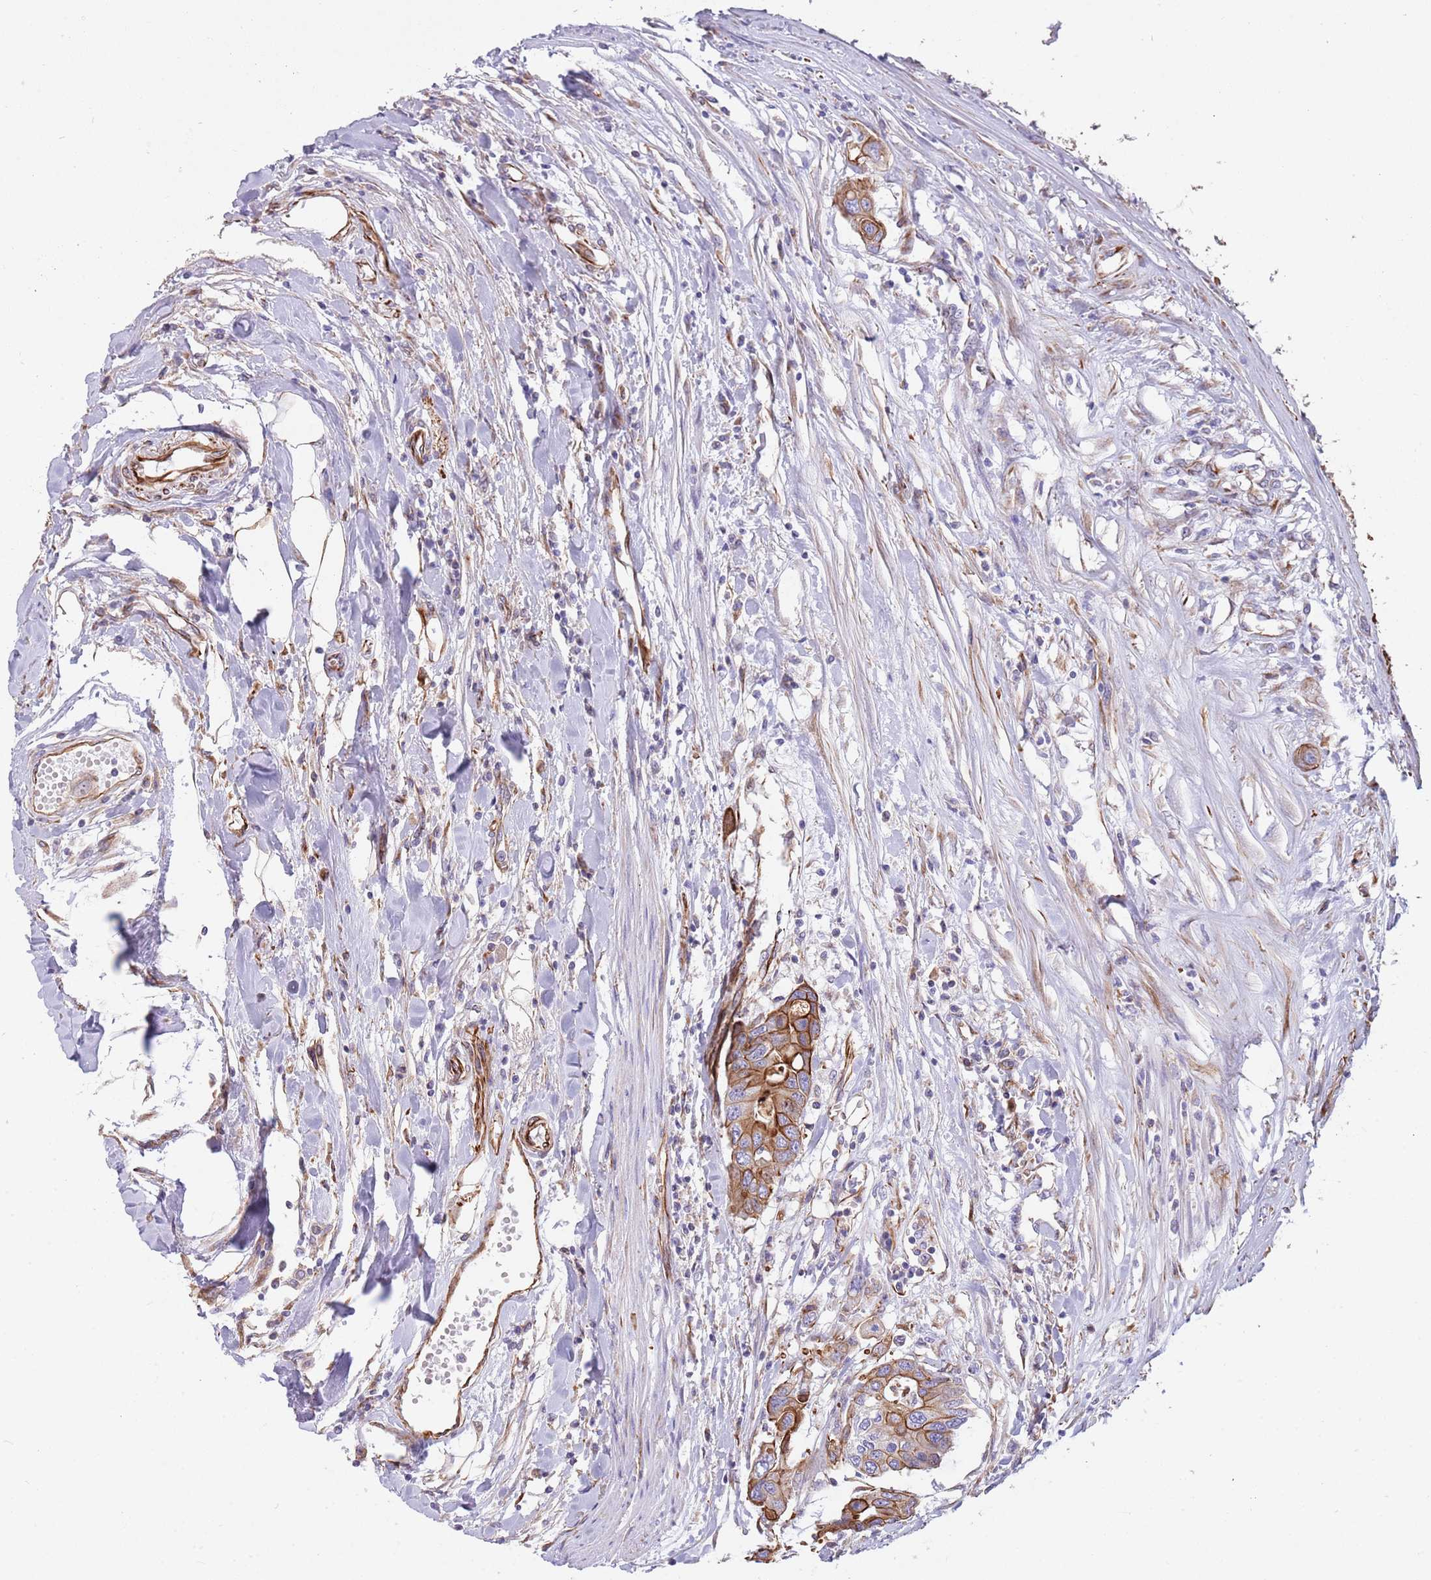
{"staining": {"intensity": "moderate", "quantity": ">75%", "location": "cytoplasmic/membranous"}, "tissue": "colorectal cancer", "cell_type": "Tumor cells", "image_type": "cancer", "snomed": [{"axis": "morphology", "description": "Adenocarcinoma, NOS"}, {"axis": "topography", "description": "Colon"}], "caption": "Immunohistochemical staining of human colorectal cancer shows medium levels of moderate cytoplasmic/membranous protein positivity in about >75% of tumor cells.", "gene": "MOGAT1", "patient": {"sex": "male", "age": 77}}